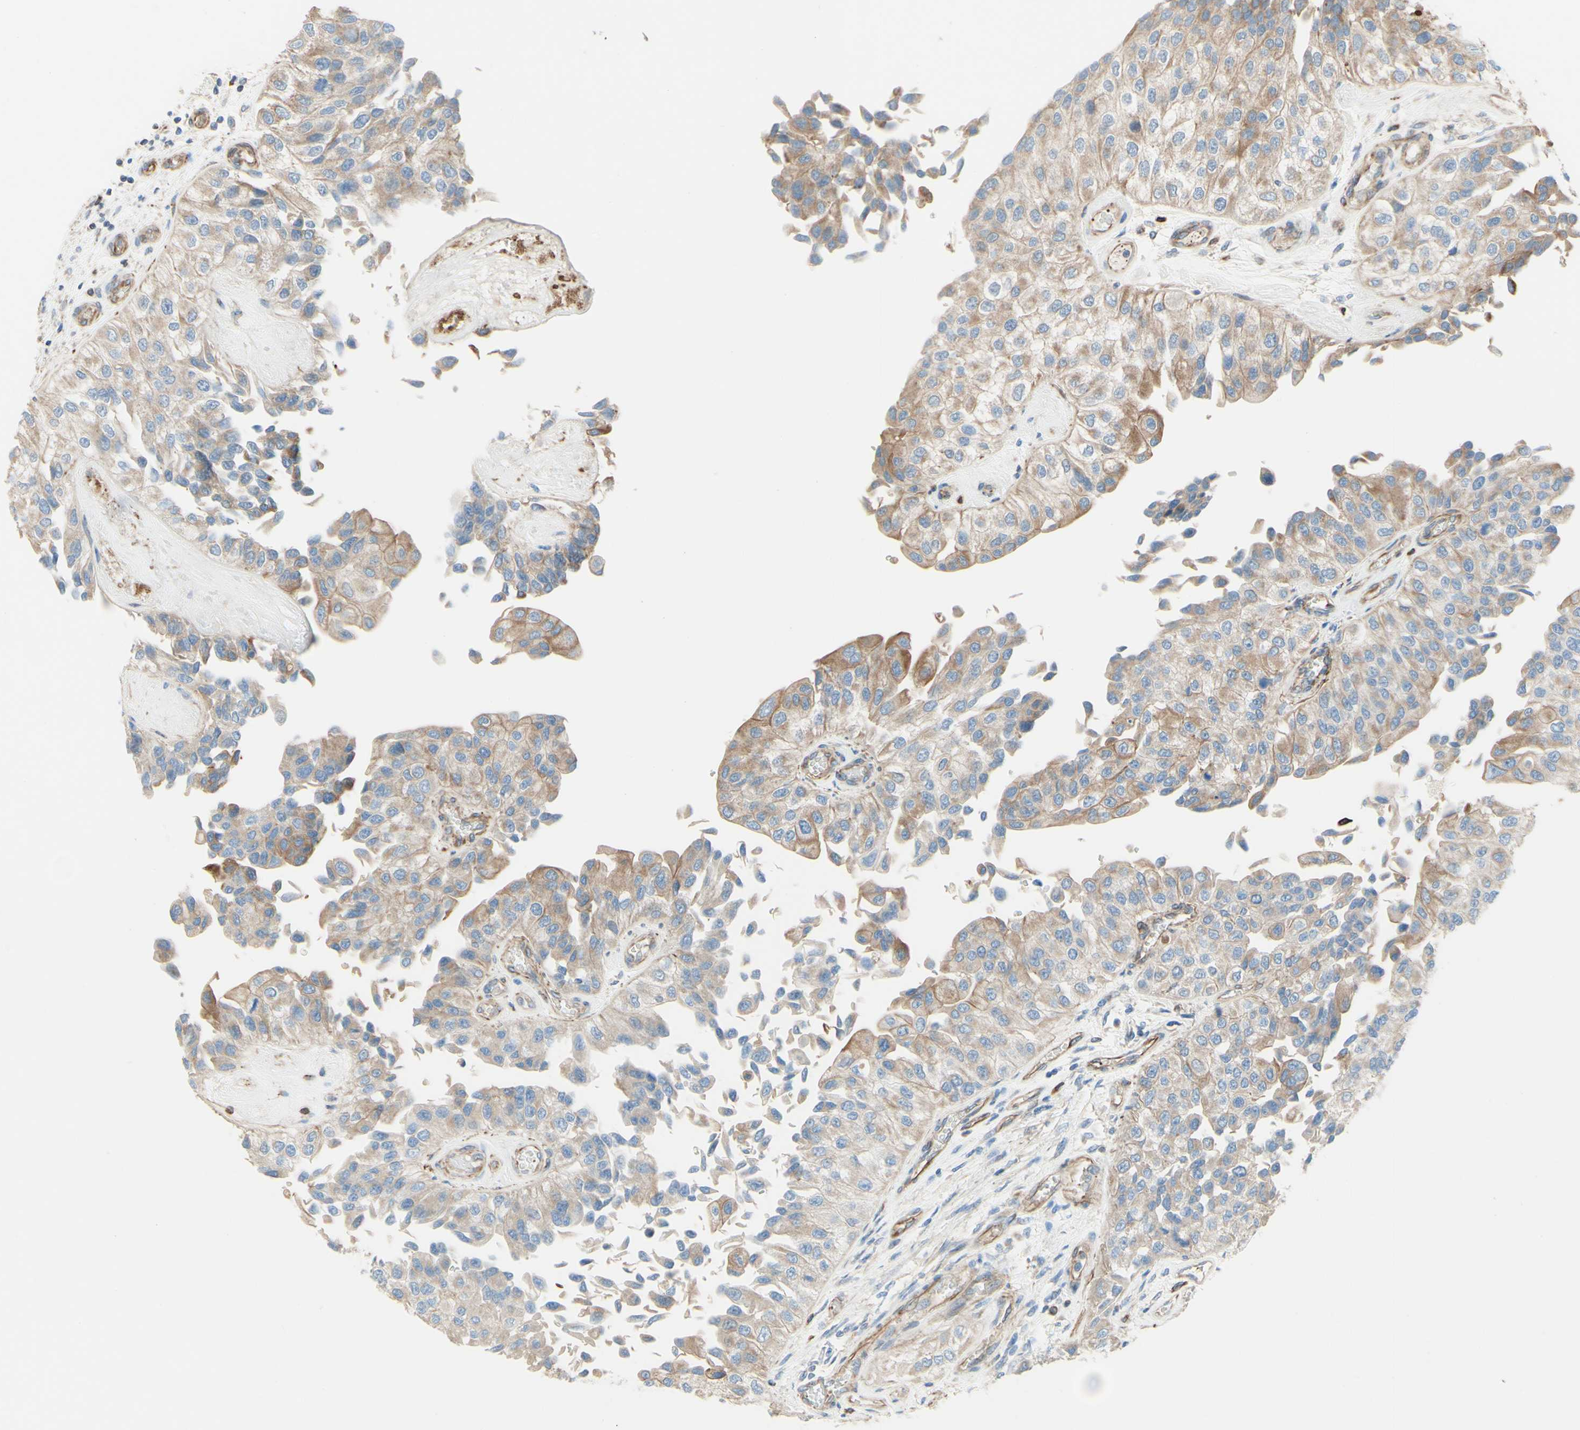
{"staining": {"intensity": "weak", "quantity": ">75%", "location": "cytoplasmic/membranous"}, "tissue": "urothelial cancer", "cell_type": "Tumor cells", "image_type": "cancer", "snomed": [{"axis": "morphology", "description": "Urothelial carcinoma, High grade"}, {"axis": "topography", "description": "Kidney"}, {"axis": "topography", "description": "Urinary bladder"}], "caption": "Immunohistochemical staining of high-grade urothelial carcinoma displays low levels of weak cytoplasmic/membranous staining in approximately >75% of tumor cells.", "gene": "ENDOD1", "patient": {"sex": "male", "age": 77}}